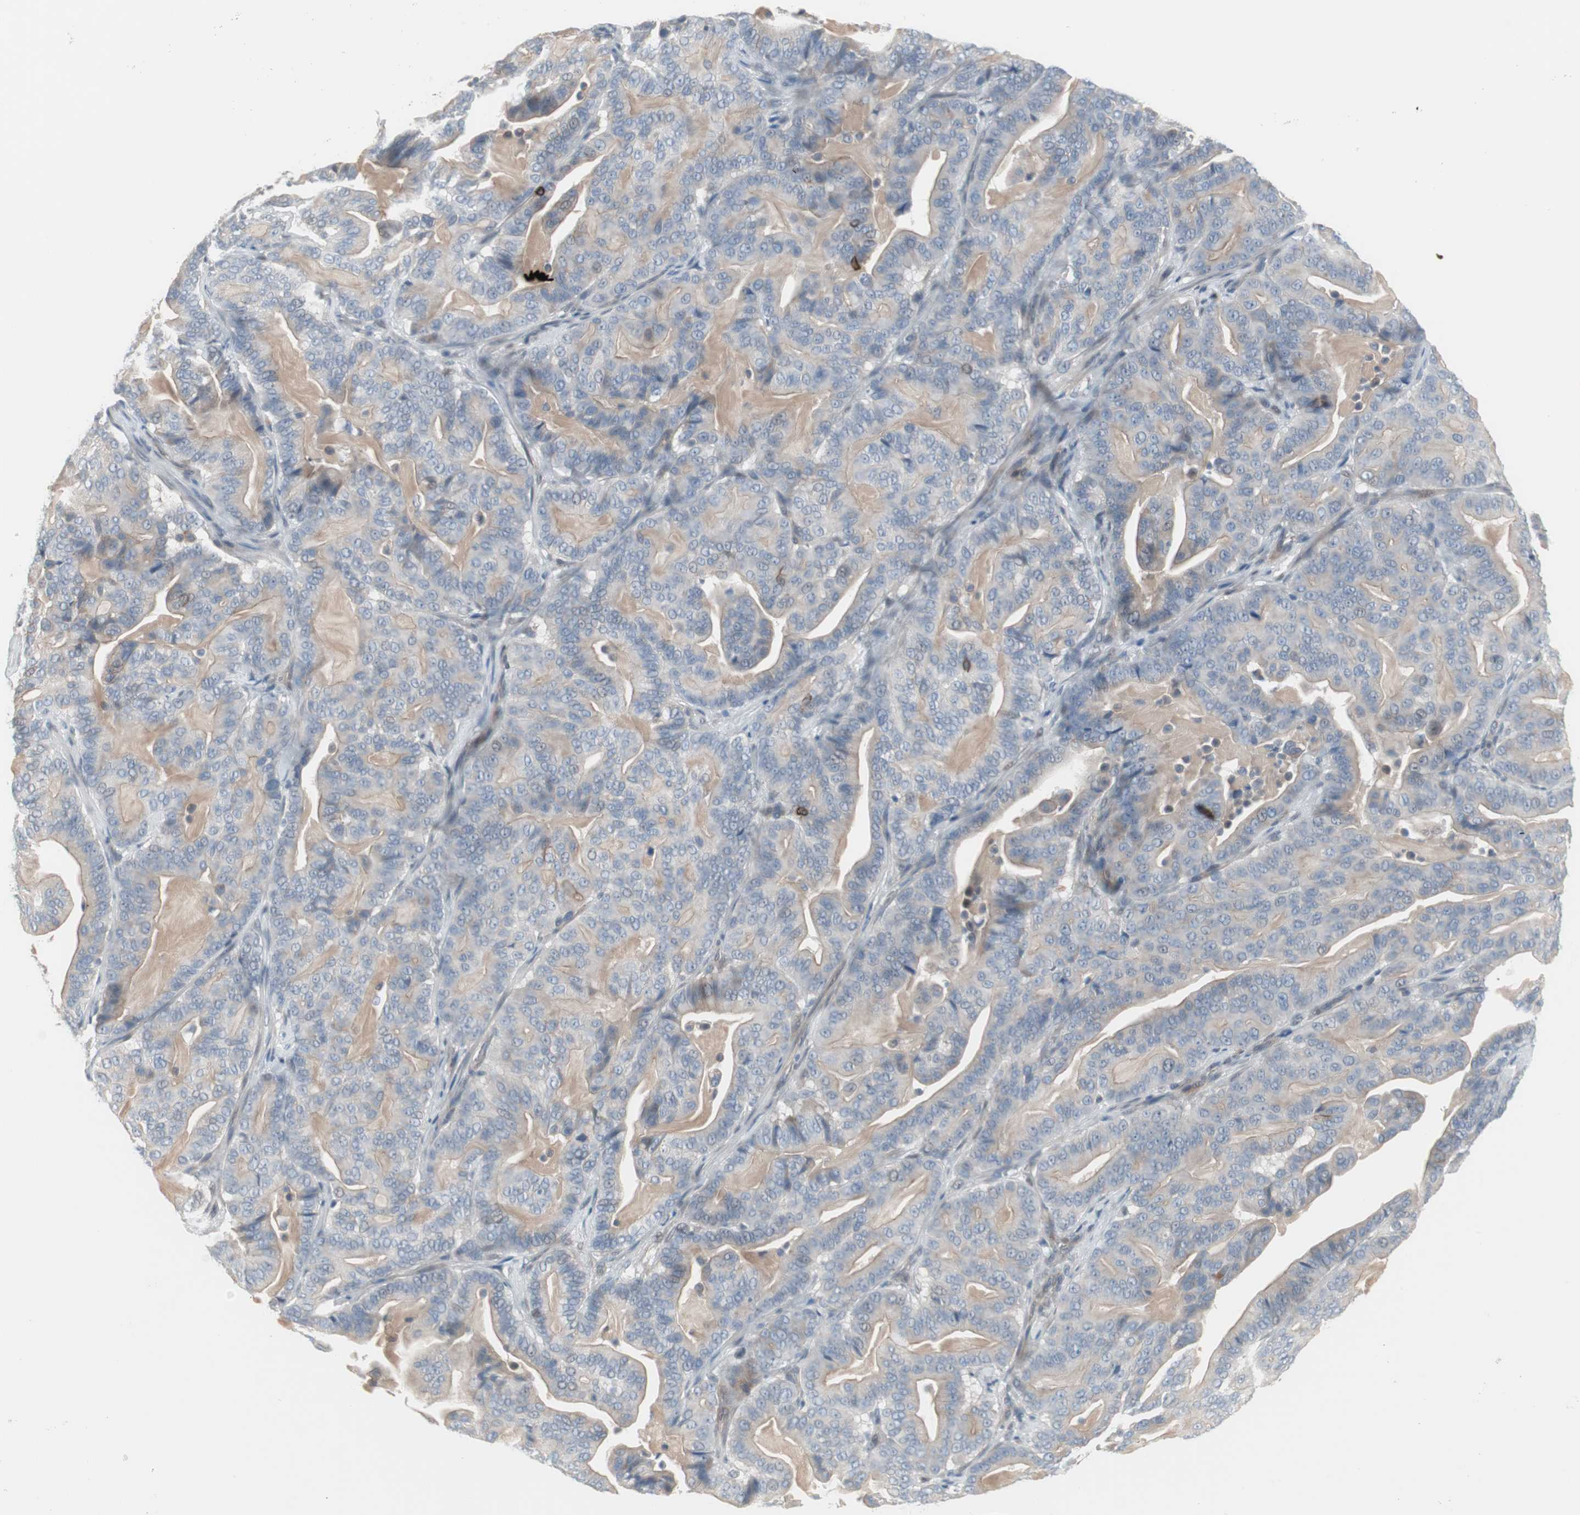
{"staining": {"intensity": "weak", "quantity": "25%-75%", "location": "cytoplasmic/membranous"}, "tissue": "pancreatic cancer", "cell_type": "Tumor cells", "image_type": "cancer", "snomed": [{"axis": "morphology", "description": "Adenocarcinoma, NOS"}, {"axis": "topography", "description": "Pancreas"}], "caption": "The immunohistochemical stain shows weak cytoplasmic/membranous positivity in tumor cells of pancreatic cancer (adenocarcinoma) tissue.", "gene": "CAND2", "patient": {"sex": "male", "age": 63}}